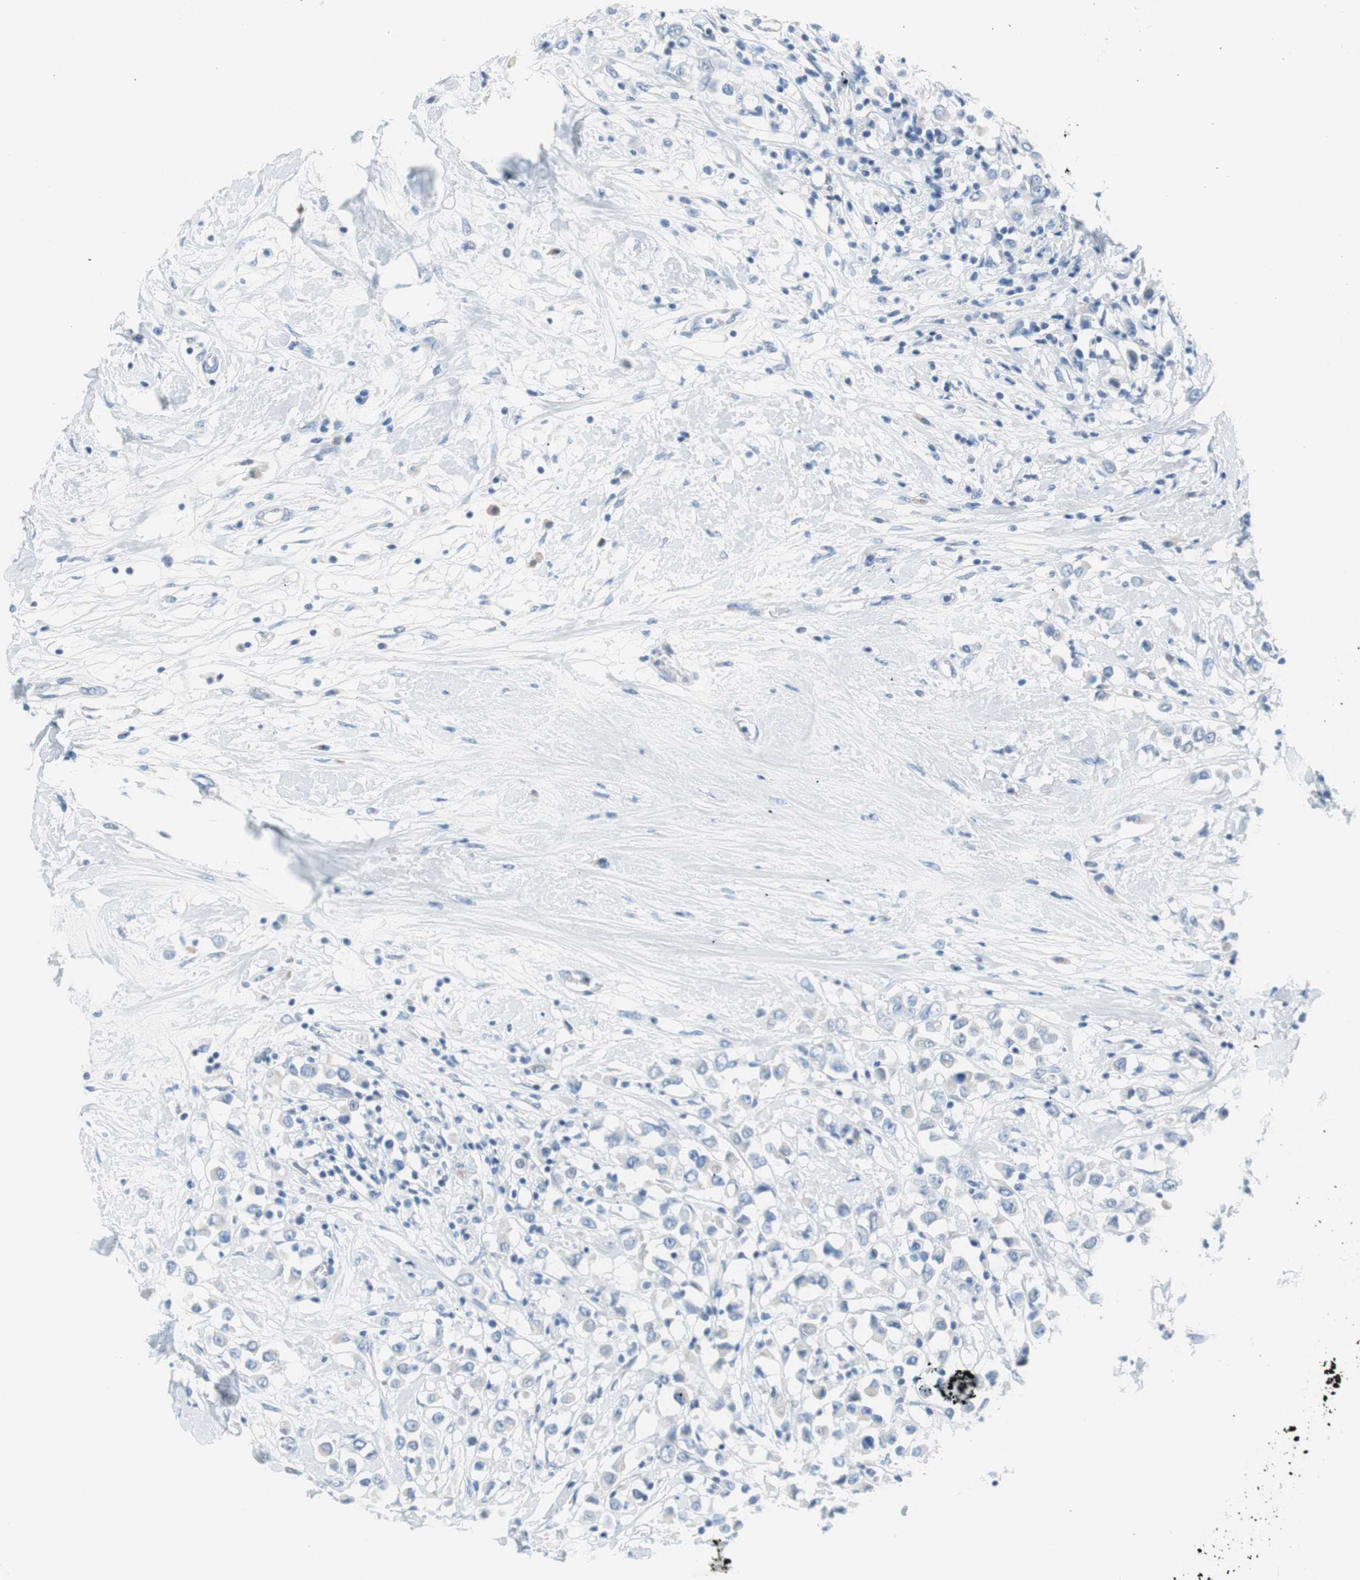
{"staining": {"intensity": "negative", "quantity": "none", "location": "none"}, "tissue": "breast cancer", "cell_type": "Tumor cells", "image_type": "cancer", "snomed": [{"axis": "morphology", "description": "Duct carcinoma"}, {"axis": "topography", "description": "Breast"}], "caption": "An immunohistochemistry image of breast cancer (invasive ductal carcinoma) is shown. There is no staining in tumor cells of breast cancer (invasive ductal carcinoma).", "gene": "MYH1", "patient": {"sex": "female", "age": 61}}